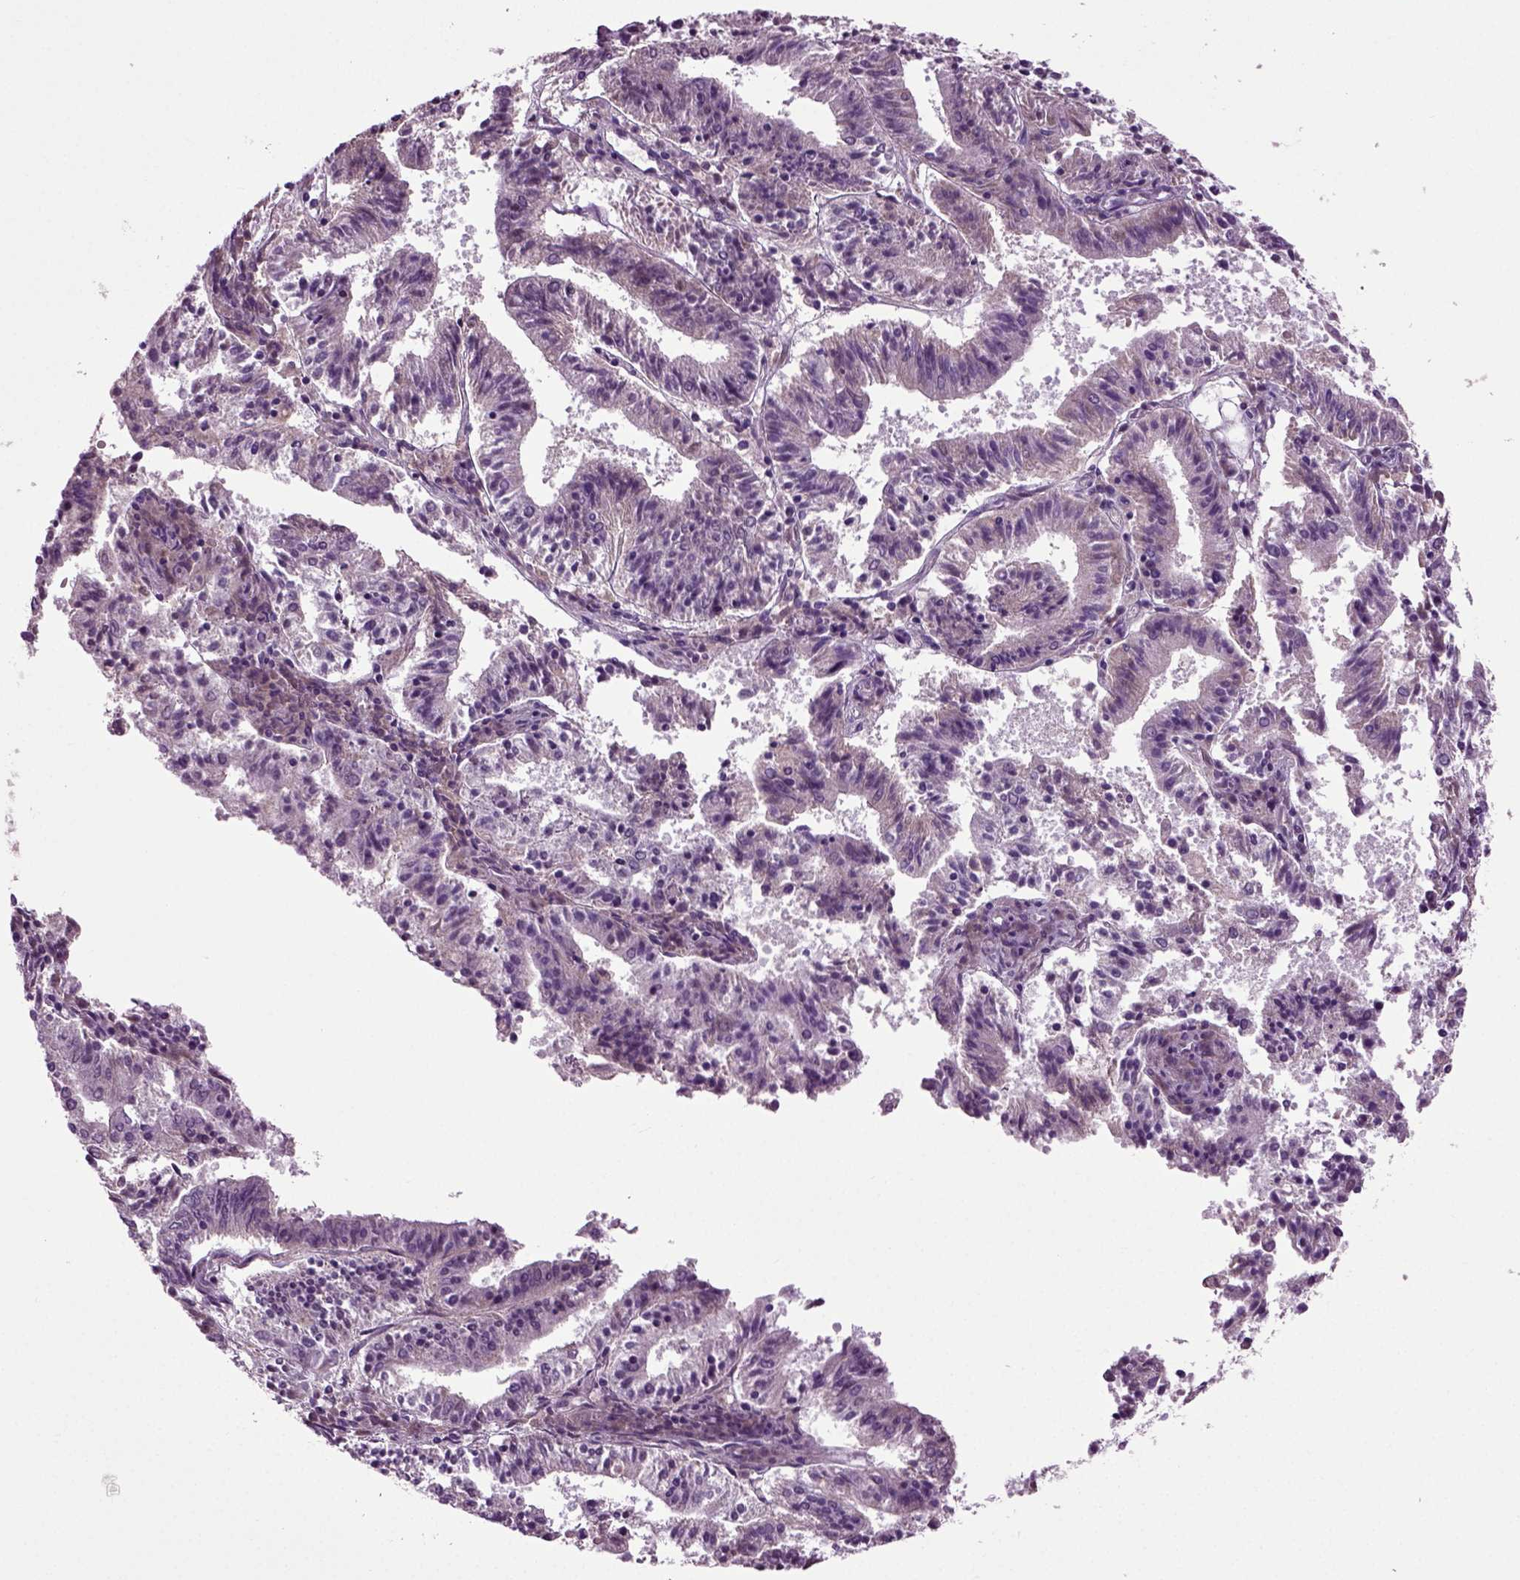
{"staining": {"intensity": "negative", "quantity": "none", "location": "none"}, "tissue": "endometrial cancer", "cell_type": "Tumor cells", "image_type": "cancer", "snomed": [{"axis": "morphology", "description": "Adenocarcinoma, NOS"}, {"axis": "topography", "description": "Endometrium"}], "caption": "This is a histopathology image of immunohistochemistry (IHC) staining of endometrial cancer, which shows no staining in tumor cells. Nuclei are stained in blue.", "gene": "SPATA17", "patient": {"sex": "female", "age": 82}}